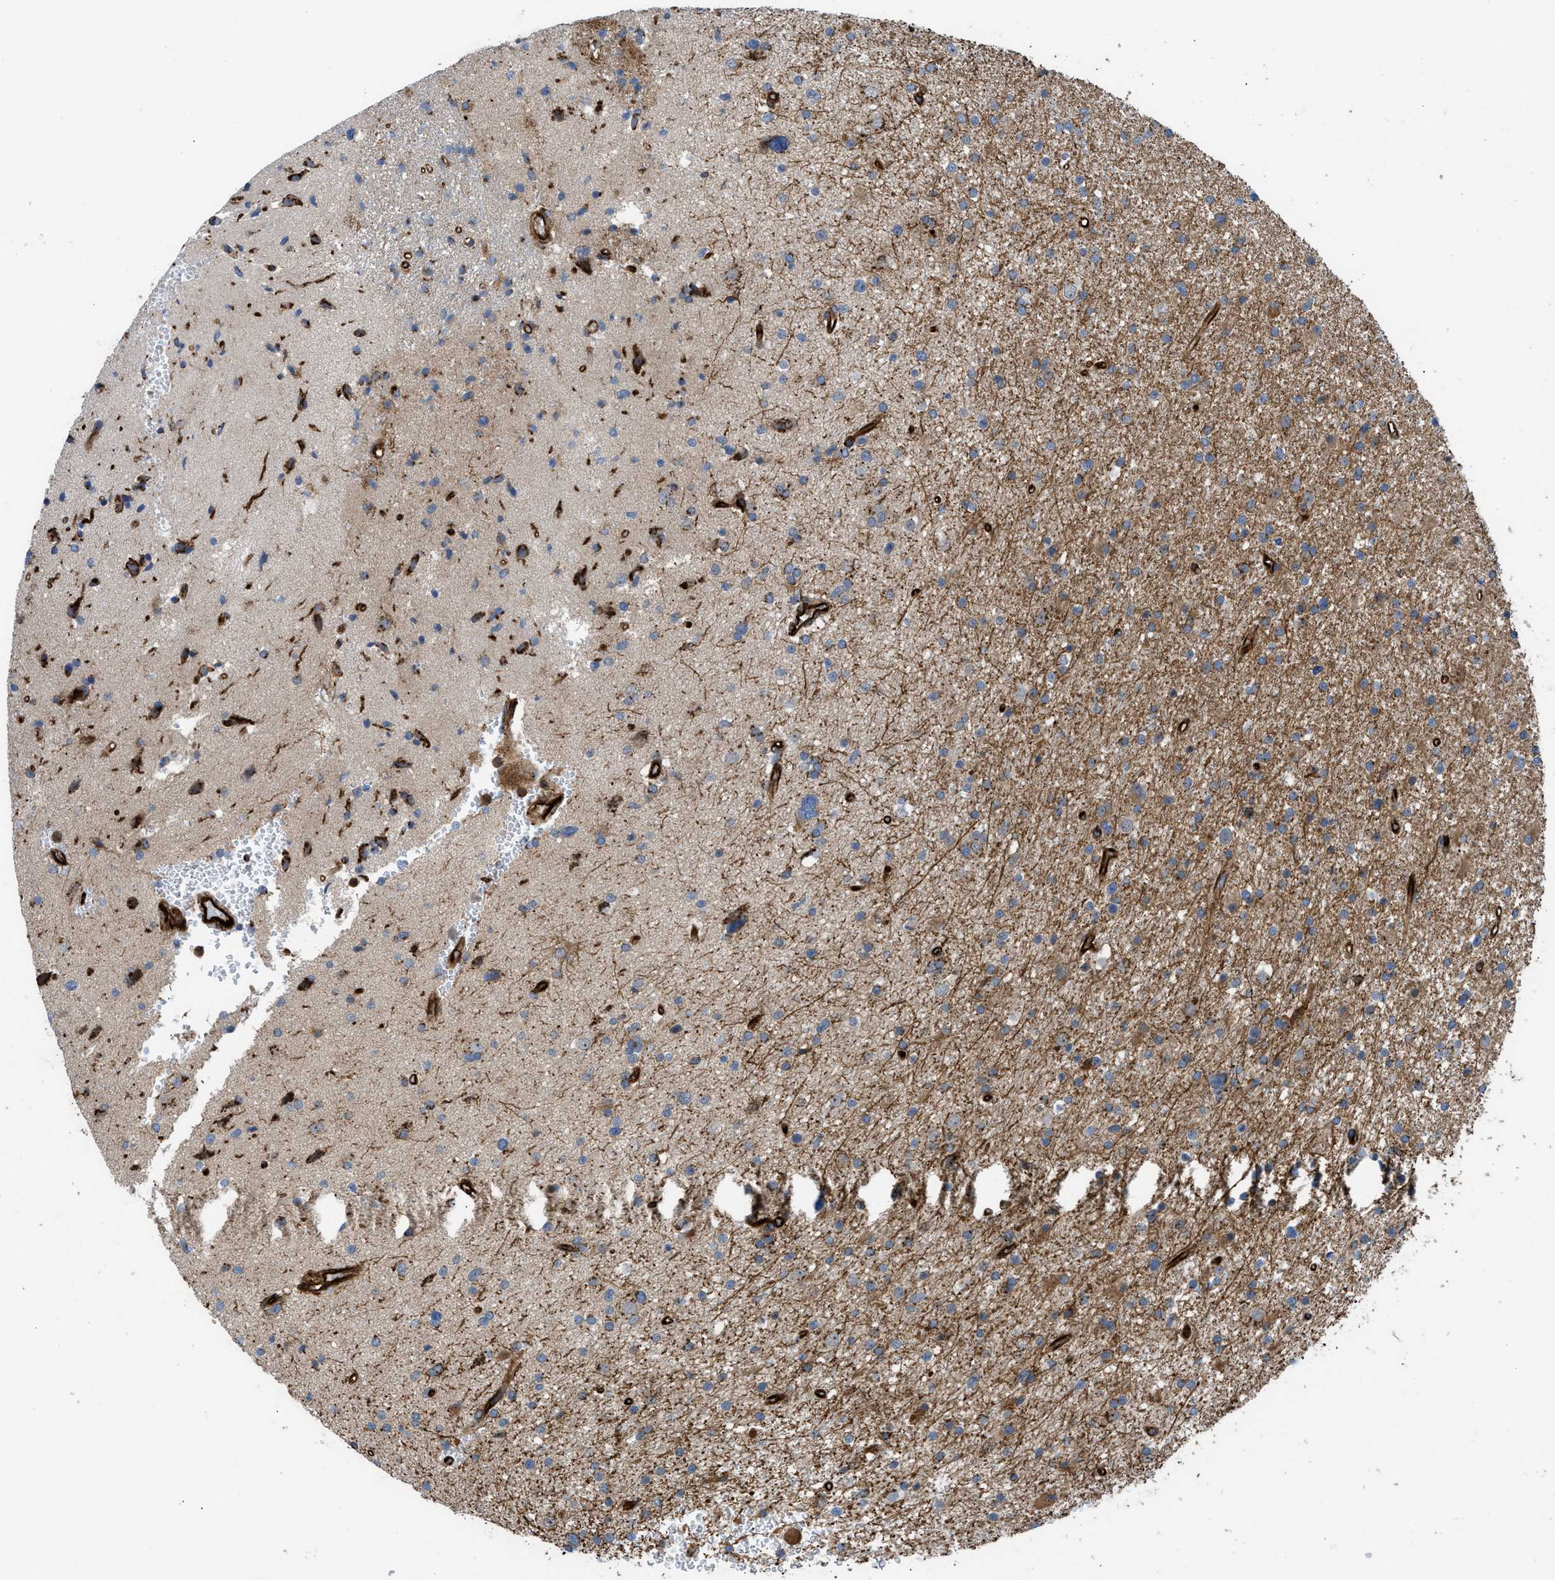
{"staining": {"intensity": "moderate", "quantity": "<25%", "location": "cytoplasmic/membranous"}, "tissue": "glioma", "cell_type": "Tumor cells", "image_type": "cancer", "snomed": [{"axis": "morphology", "description": "Glioma, malignant, High grade"}, {"axis": "topography", "description": "Brain"}], "caption": "A micrograph showing moderate cytoplasmic/membranous expression in about <25% of tumor cells in glioma, as visualized by brown immunohistochemical staining.", "gene": "PTPRE", "patient": {"sex": "male", "age": 33}}